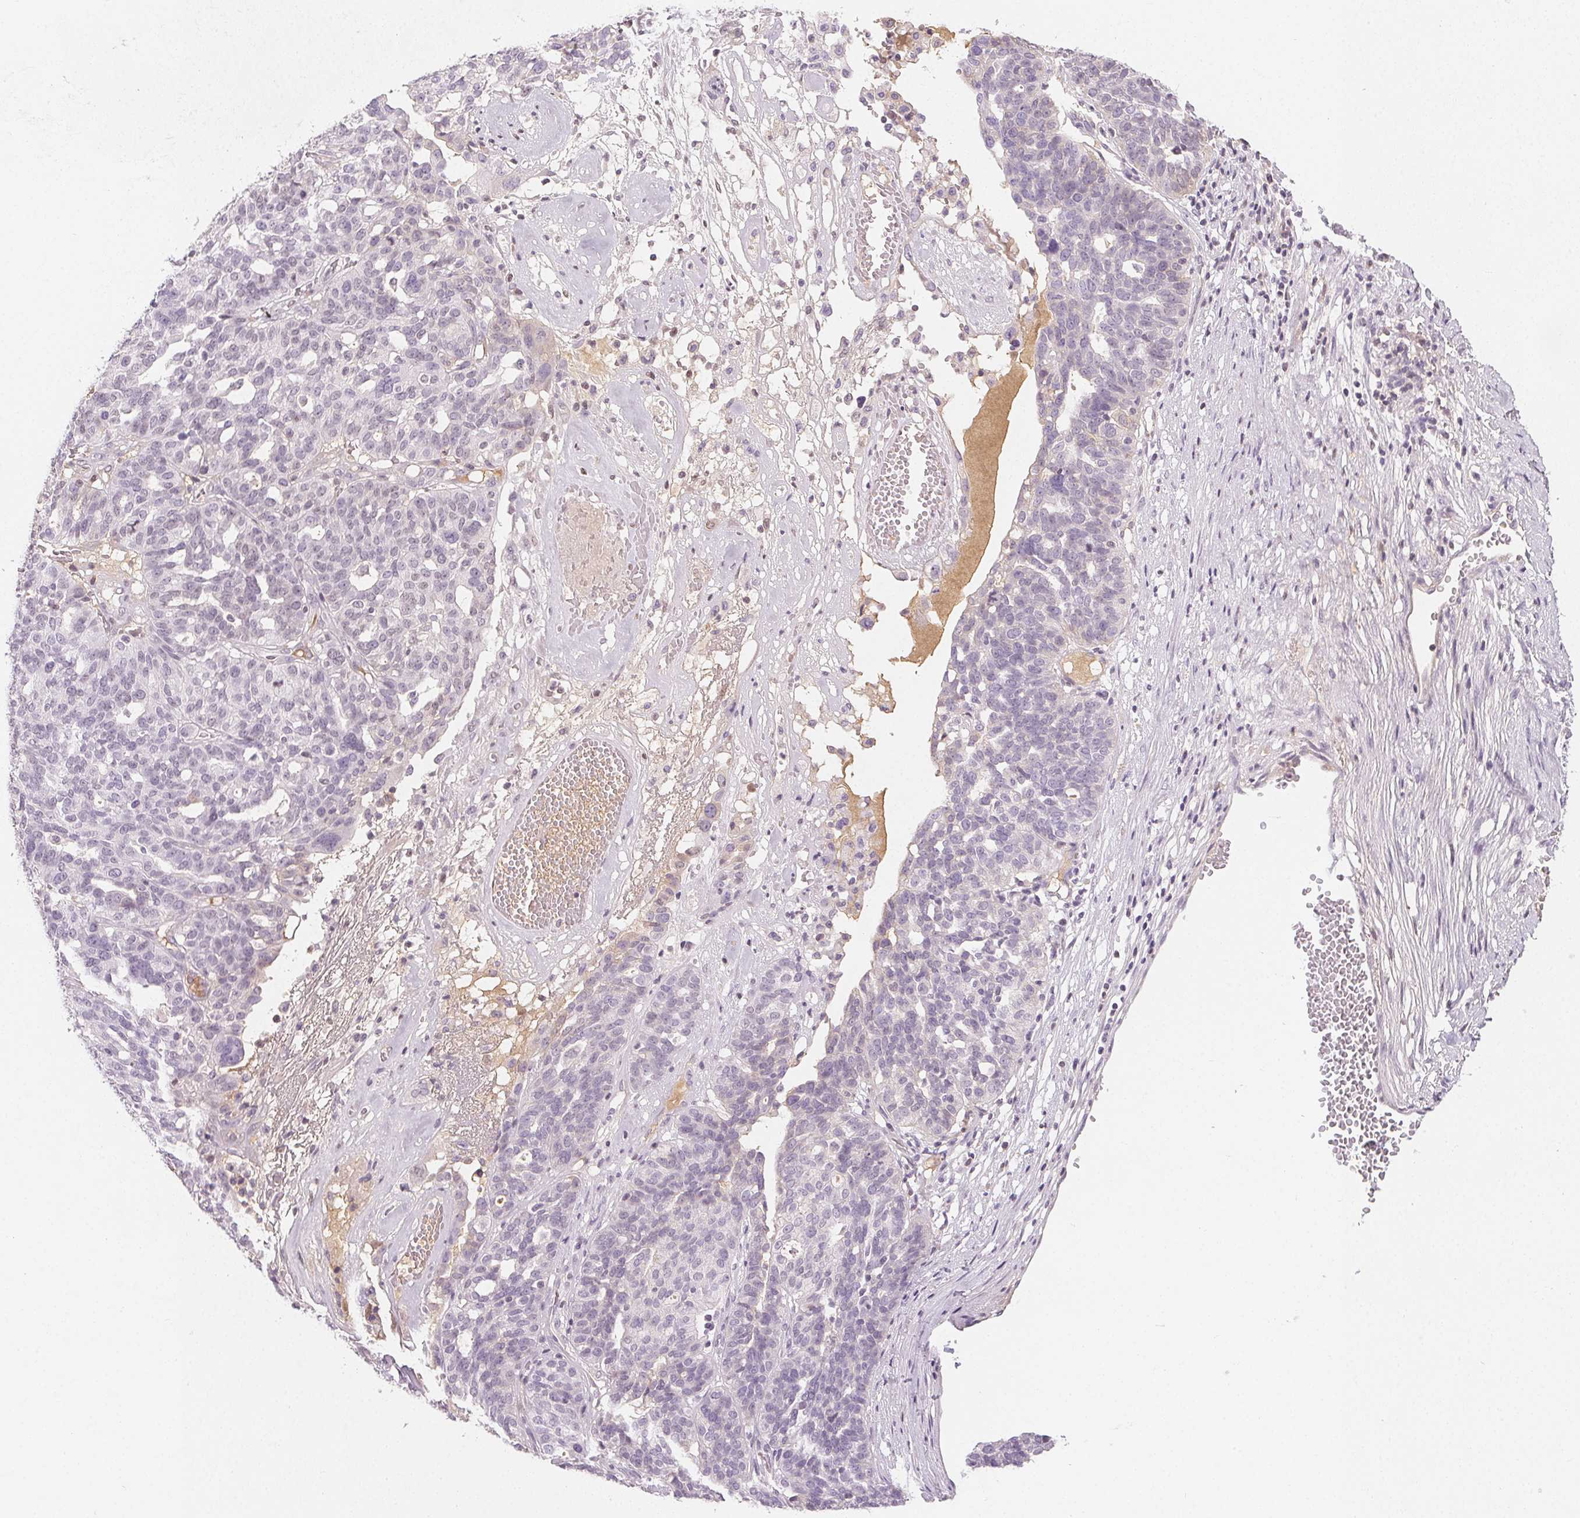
{"staining": {"intensity": "negative", "quantity": "none", "location": "none"}, "tissue": "ovarian cancer", "cell_type": "Tumor cells", "image_type": "cancer", "snomed": [{"axis": "morphology", "description": "Cystadenocarcinoma, serous, NOS"}, {"axis": "topography", "description": "Ovary"}], "caption": "Immunohistochemistry of human ovarian serous cystadenocarcinoma reveals no staining in tumor cells. (Immunohistochemistry (ihc), brightfield microscopy, high magnification).", "gene": "AFM", "patient": {"sex": "female", "age": 59}}